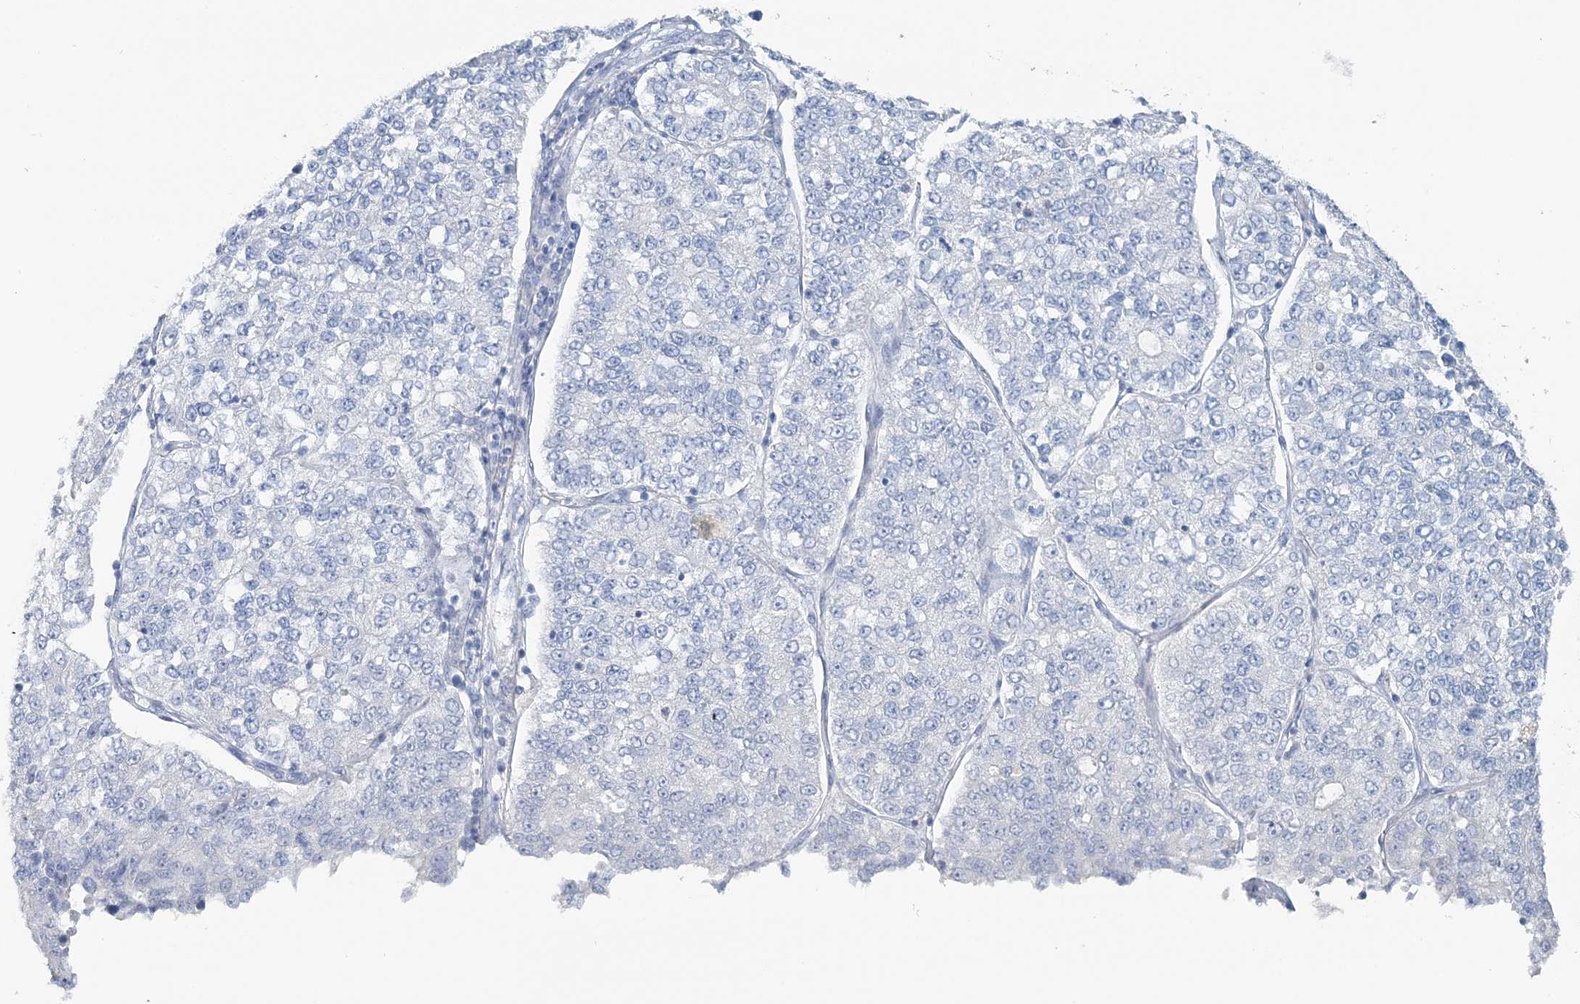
{"staining": {"intensity": "negative", "quantity": "none", "location": "none"}, "tissue": "lung cancer", "cell_type": "Tumor cells", "image_type": "cancer", "snomed": [{"axis": "morphology", "description": "Adenocarcinoma, NOS"}, {"axis": "topography", "description": "Lung"}], "caption": "This is an immunohistochemistry (IHC) image of lung adenocarcinoma. There is no staining in tumor cells.", "gene": "CYP3A4", "patient": {"sex": "male", "age": 49}}